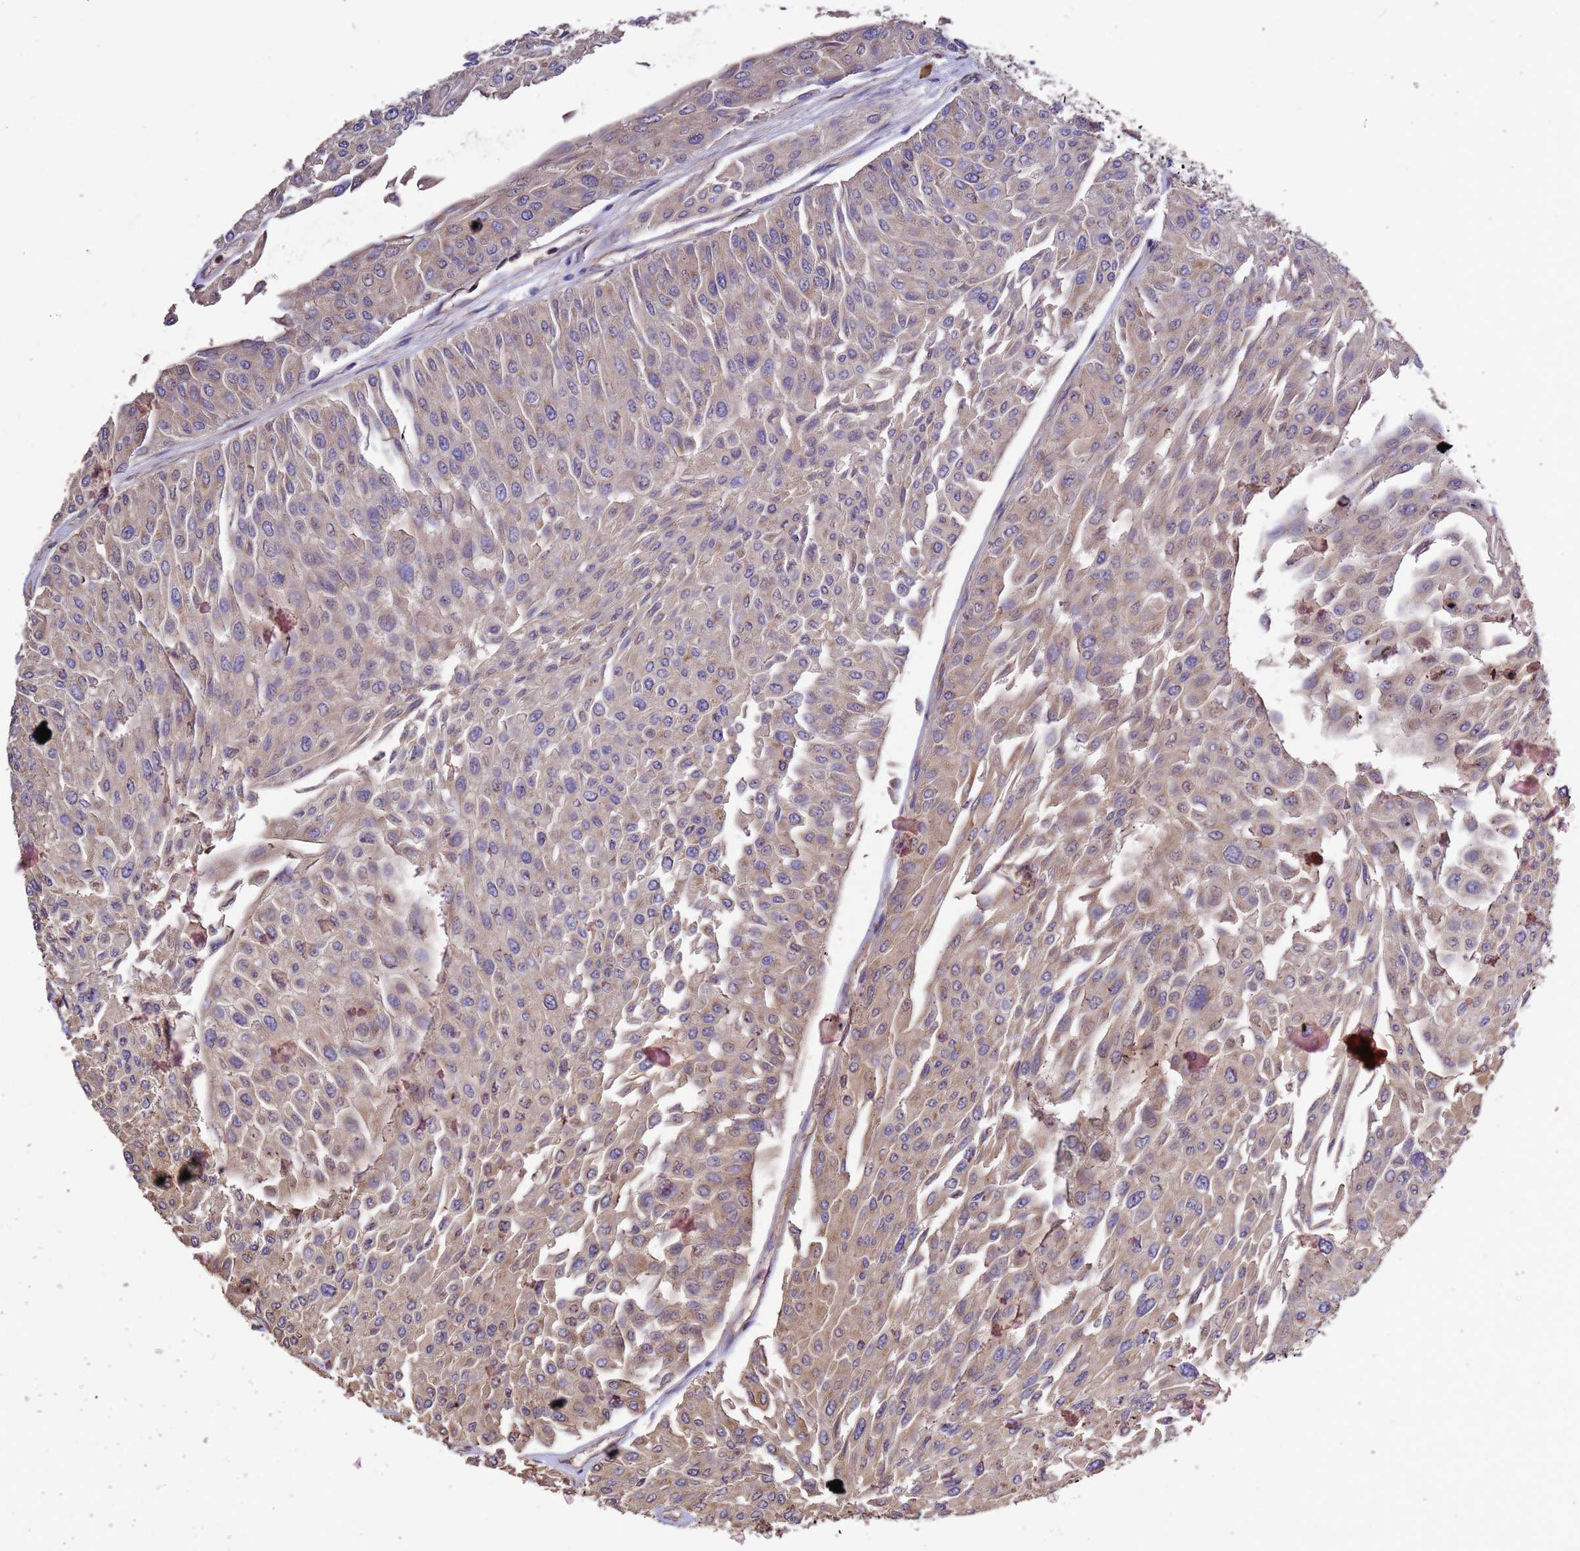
{"staining": {"intensity": "weak", "quantity": ">75%", "location": "cytoplasmic/membranous"}, "tissue": "urothelial cancer", "cell_type": "Tumor cells", "image_type": "cancer", "snomed": [{"axis": "morphology", "description": "Urothelial carcinoma, Low grade"}, {"axis": "topography", "description": "Urinary bladder"}], "caption": "IHC (DAB (3,3'-diaminobenzidine)) staining of human urothelial cancer reveals weak cytoplasmic/membranous protein staining in about >75% of tumor cells.", "gene": "RSPRY1", "patient": {"sex": "male", "age": 67}}